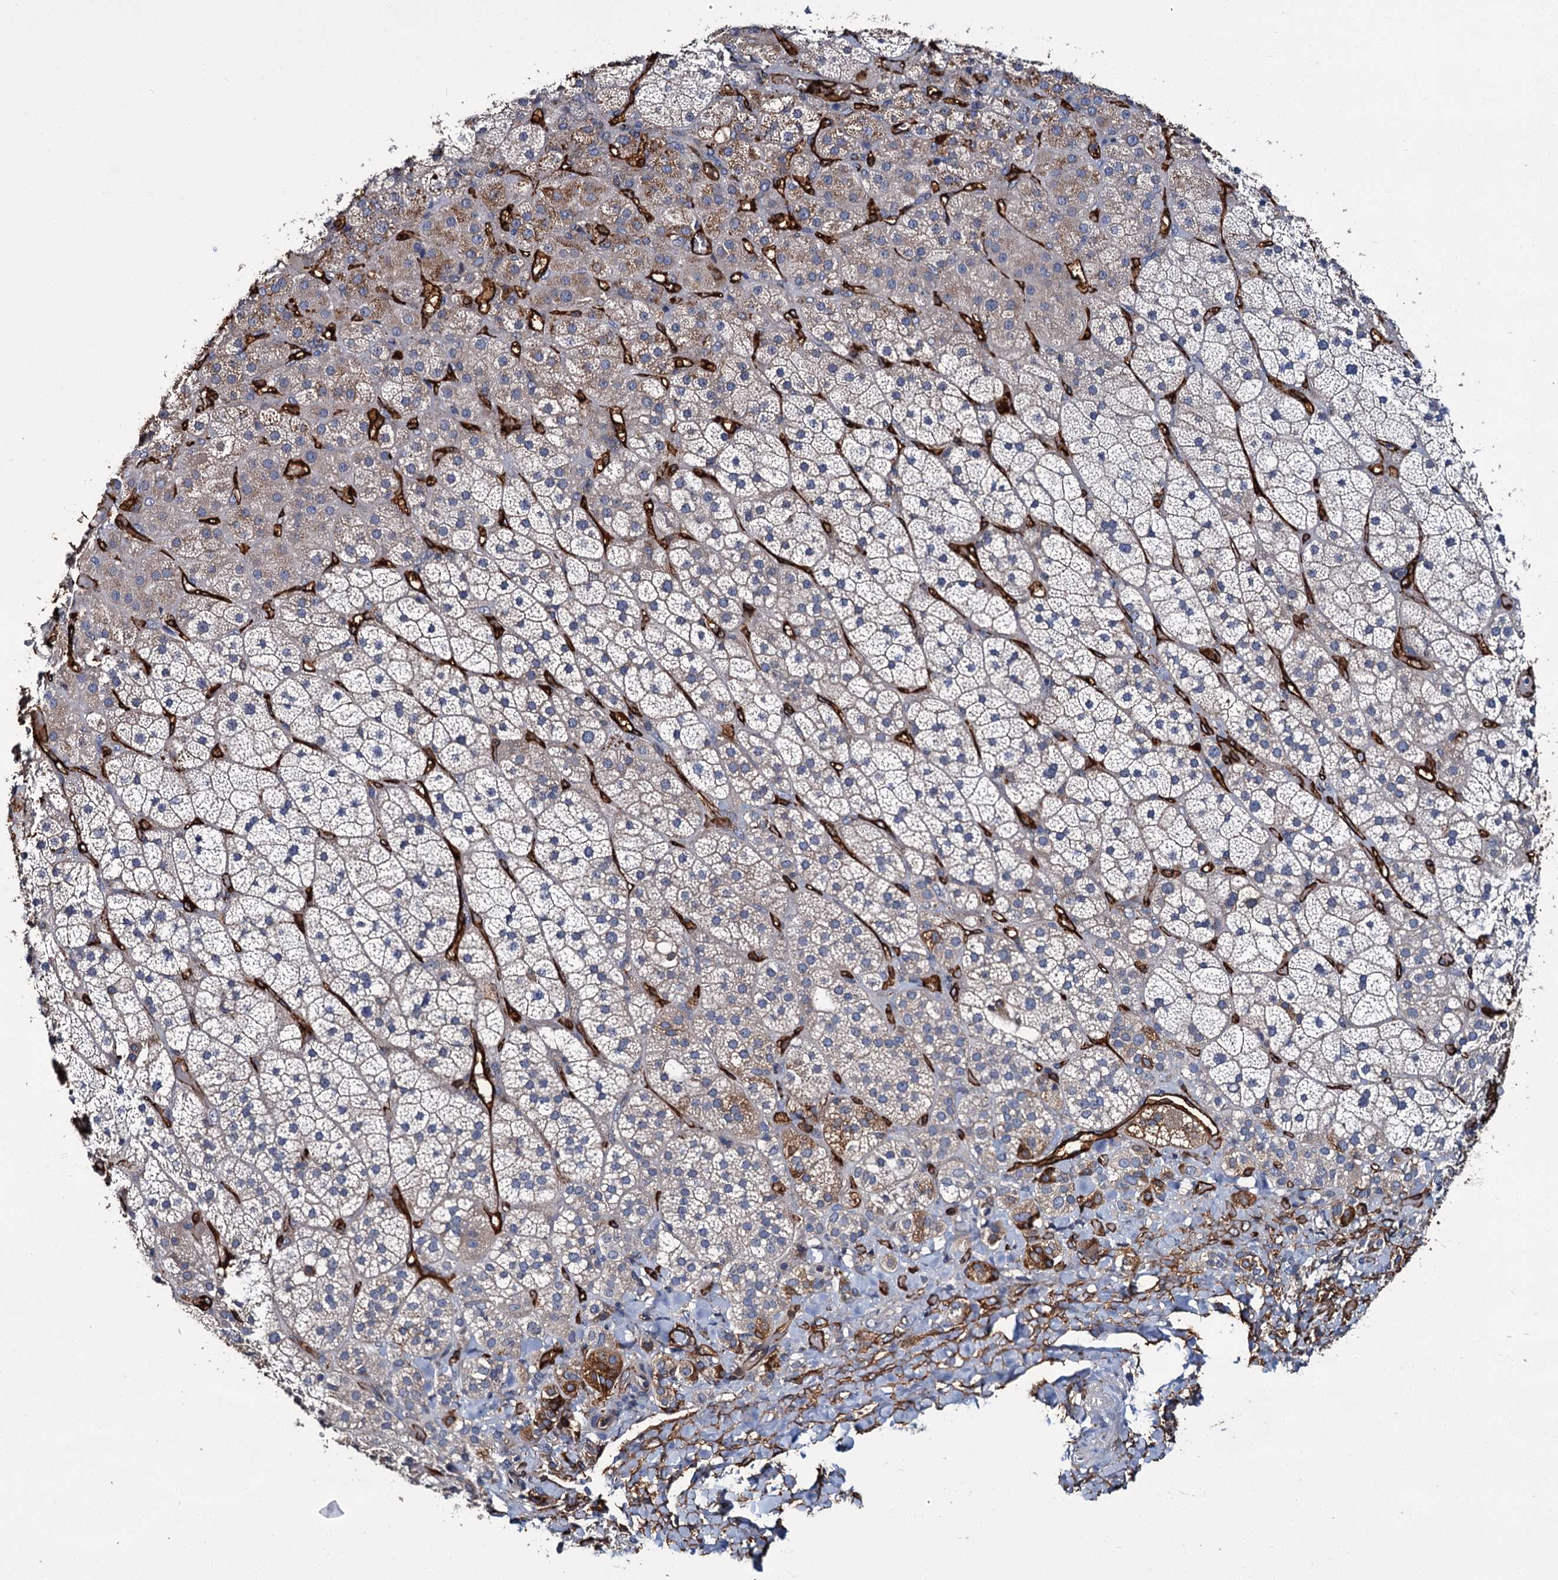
{"staining": {"intensity": "moderate", "quantity": "25%-75%", "location": "cytoplasmic/membranous"}, "tissue": "adrenal gland", "cell_type": "Glandular cells", "image_type": "normal", "snomed": [{"axis": "morphology", "description": "Normal tissue, NOS"}, {"axis": "topography", "description": "Adrenal gland"}], "caption": "Immunohistochemistry (IHC) staining of normal adrenal gland, which reveals medium levels of moderate cytoplasmic/membranous expression in approximately 25%-75% of glandular cells indicating moderate cytoplasmic/membranous protein expression. The staining was performed using DAB (3,3'-diaminobenzidine) (brown) for protein detection and nuclei were counterstained in hematoxylin (blue).", "gene": "CACNA1C", "patient": {"sex": "male", "age": 57}}